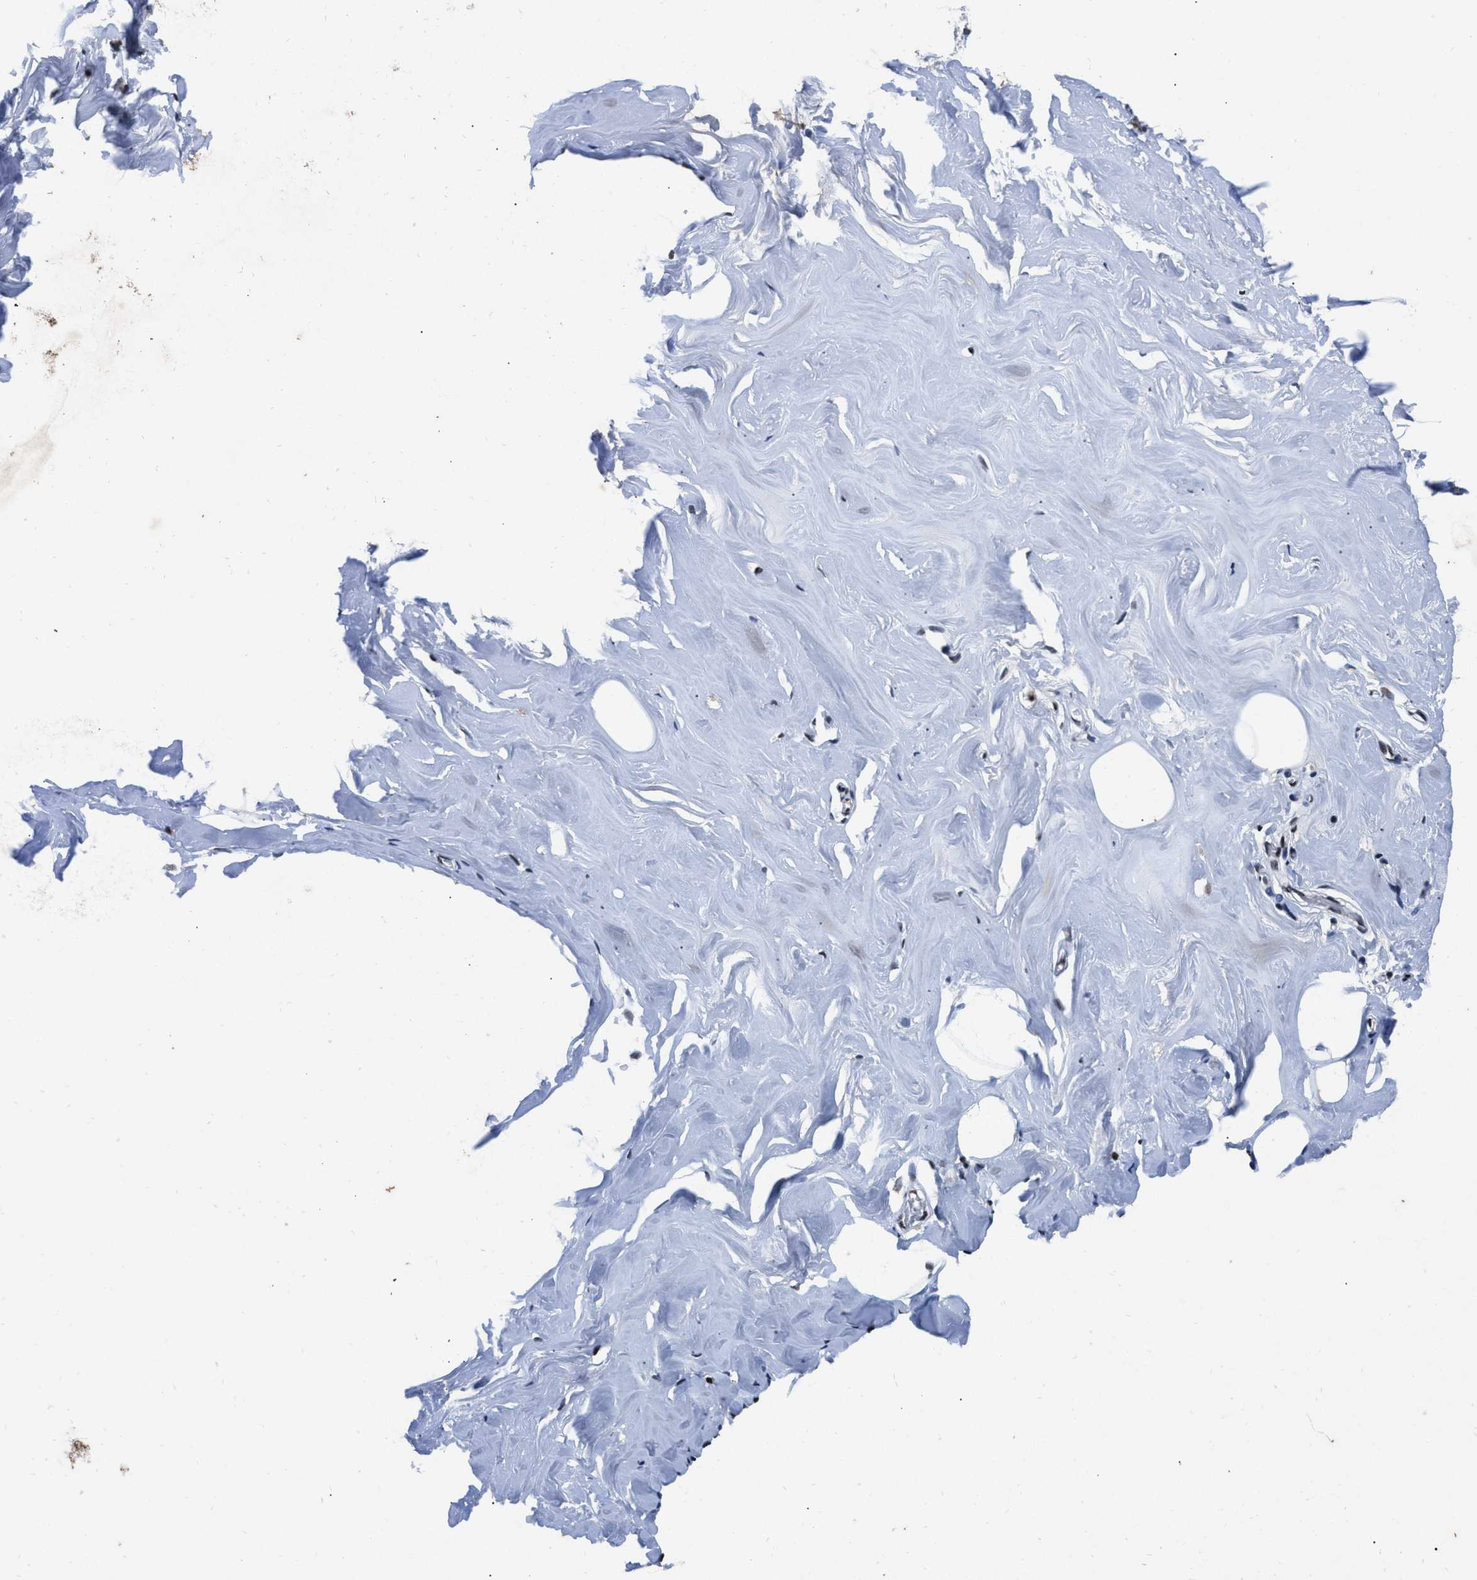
{"staining": {"intensity": "strong", "quantity": ">75%", "location": "nuclear"}, "tissue": "adipose tissue", "cell_type": "Adipocytes", "image_type": "normal", "snomed": [{"axis": "morphology", "description": "Normal tissue, NOS"}, {"axis": "morphology", "description": "Fibrosis, NOS"}, {"axis": "topography", "description": "Breast"}, {"axis": "topography", "description": "Adipose tissue"}], "caption": "Adipocytes exhibit high levels of strong nuclear expression in approximately >75% of cells in normal human adipose tissue. (brown staining indicates protein expression, while blue staining denotes nuclei).", "gene": "WDR81", "patient": {"sex": "female", "age": 39}}